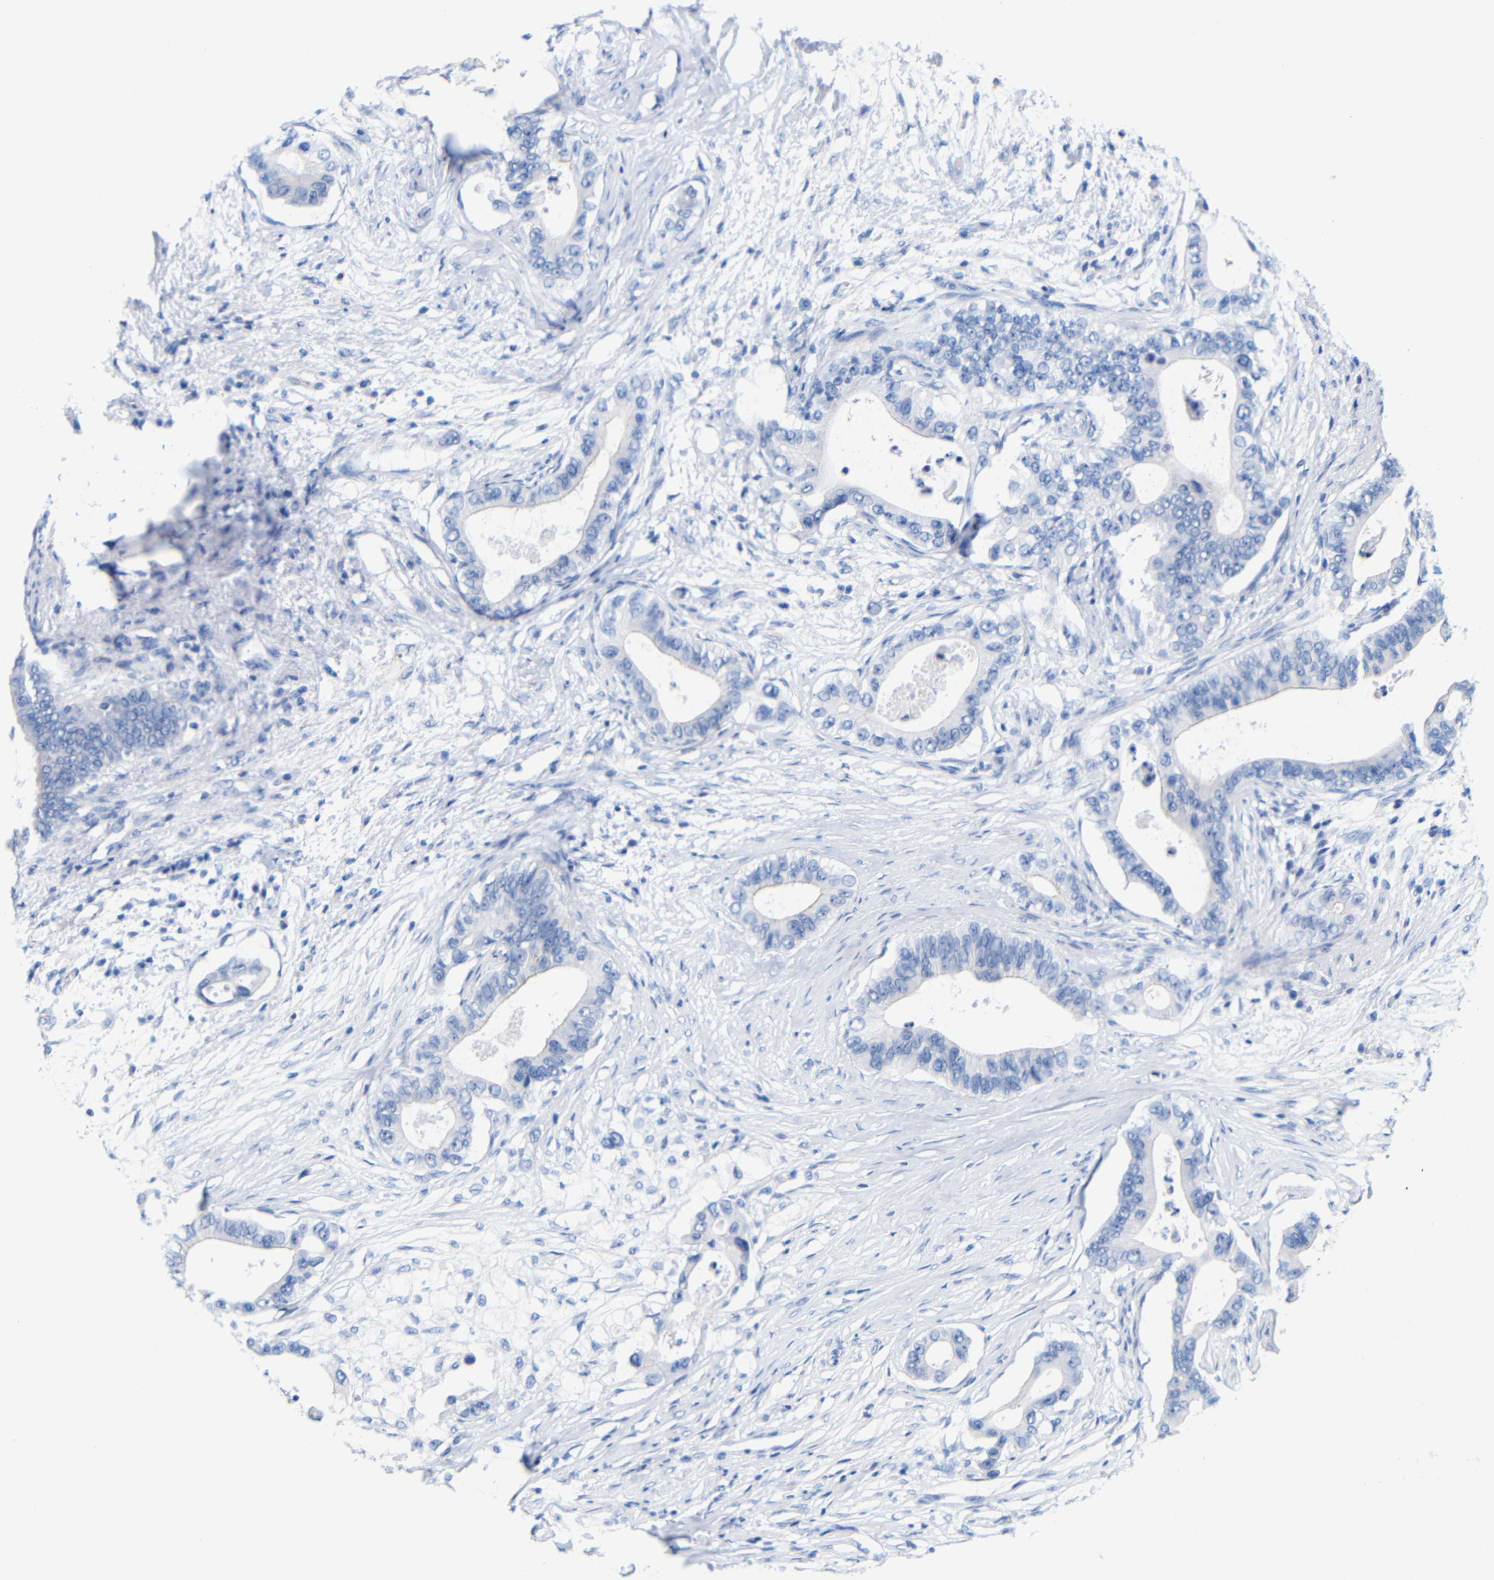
{"staining": {"intensity": "negative", "quantity": "none", "location": "none"}, "tissue": "pancreatic cancer", "cell_type": "Tumor cells", "image_type": "cancer", "snomed": [{"axis": "morphology", "description": "Adenocarcinoma, NOS"}, {"axis": "topography", "description": "Pancreas"}], "caption": "DAB (3,3'-diaminobenzidine) immunohistochemical staining of pancreatic cancer (adenocarcinoma) shows no significant expression in tumor cells. Brightfield microscopy of immunohistochemistry stained with DAB (brown) and hematoxylin (blue), captured at high magnification.", "gene": "CGNL1", "patient": {"sex": "male", "age": 77}}